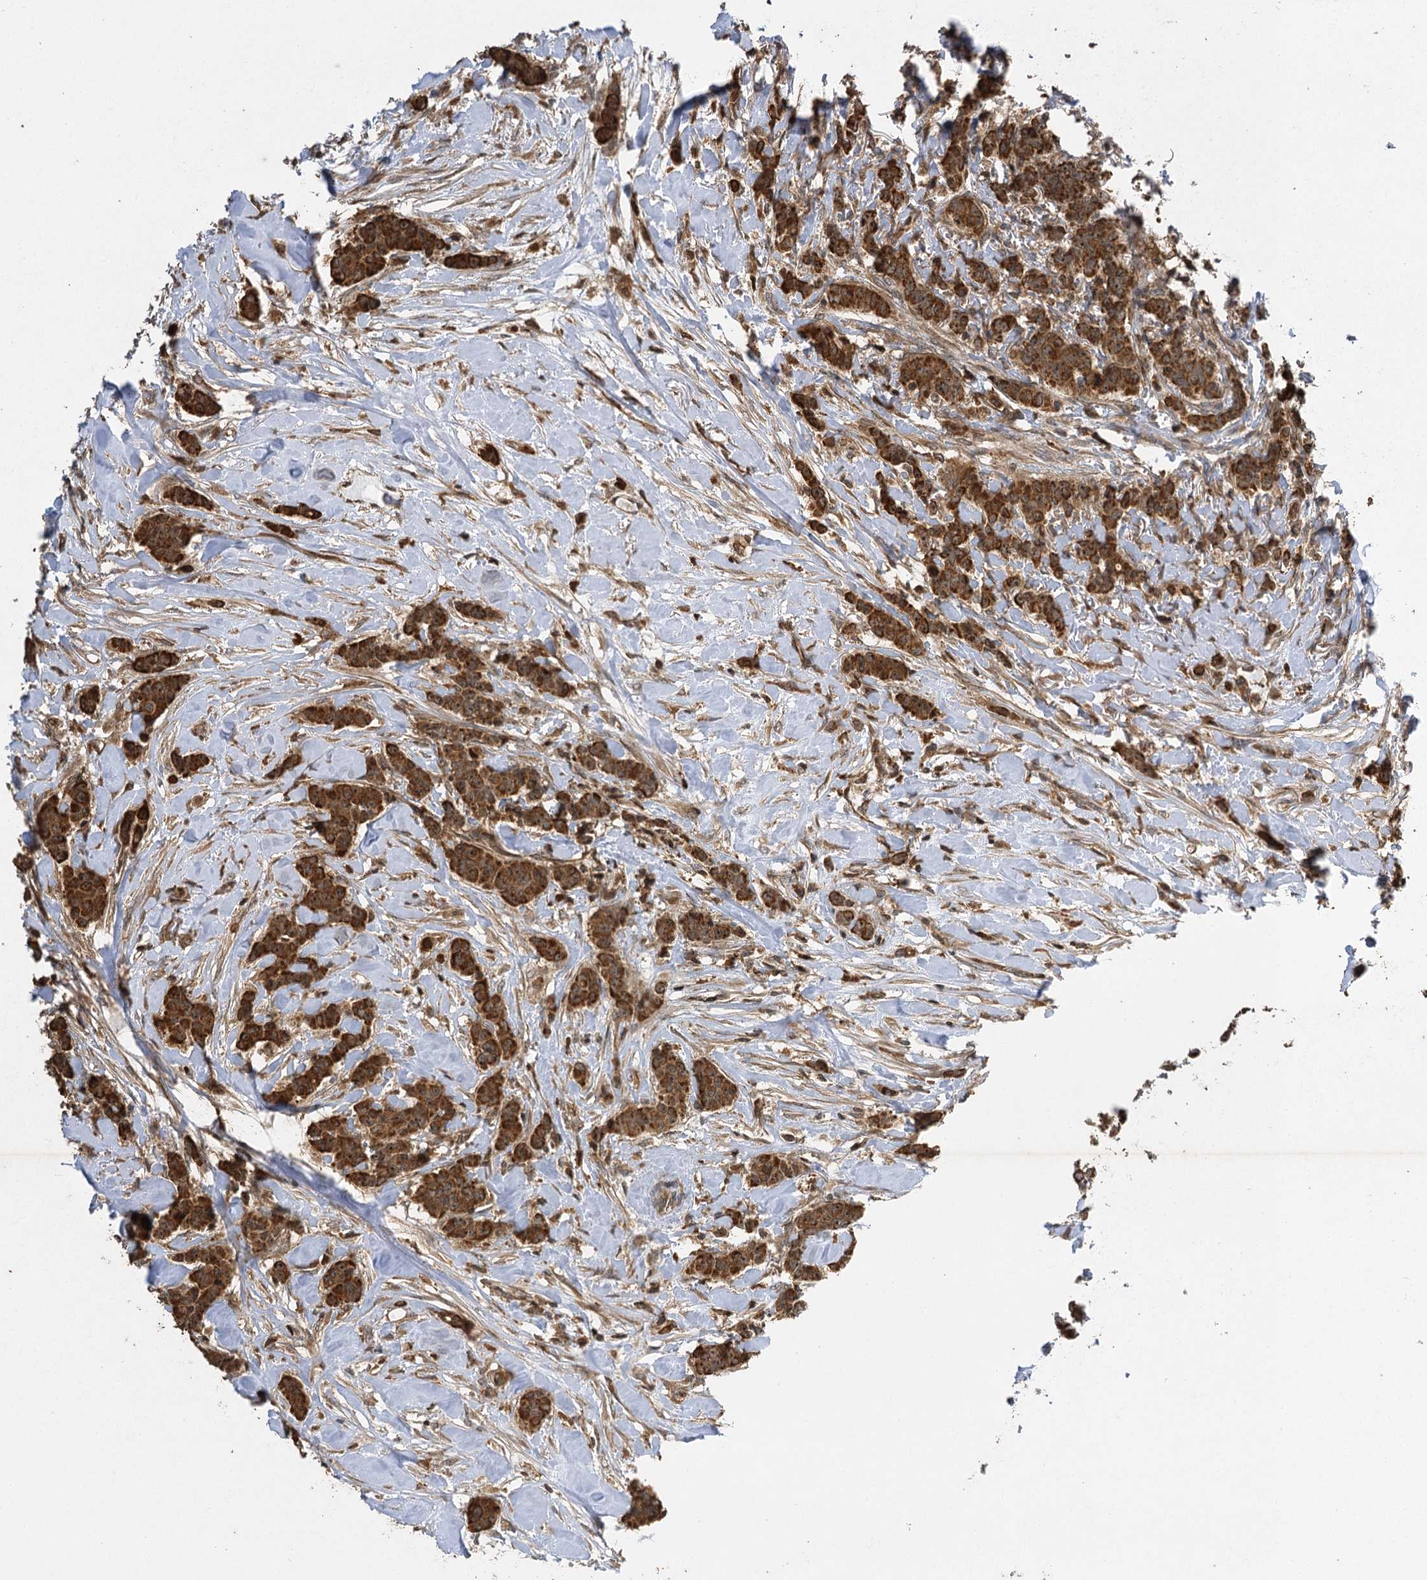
{"staining": {"intensity": "strong", "quantity": ">75%", "location": "cytoplasmic/membranous,nuclear"}, "tissue": "breast cancer", "cell_type": "Tumor cells", "image_type": "cancer", "snomed": [{"axis": "morphology", "description": "Duct carcinoma"}, {"axis": "topography", "description": "Breast"}], "caption": "IHC micrograph of neoplastic tissue: human breast cancer (invasive ductal carcinoma) stained using immunohistochemistry displays high levels of strong protein expression localized specifically in the cytoplasmic/membranous and nuclear of tumor cells, appearing as a cytoplasmic/membranous and nuclear brown color.", "gene": "IL11RA", "patient": {"sex": "female", "age": 40}}